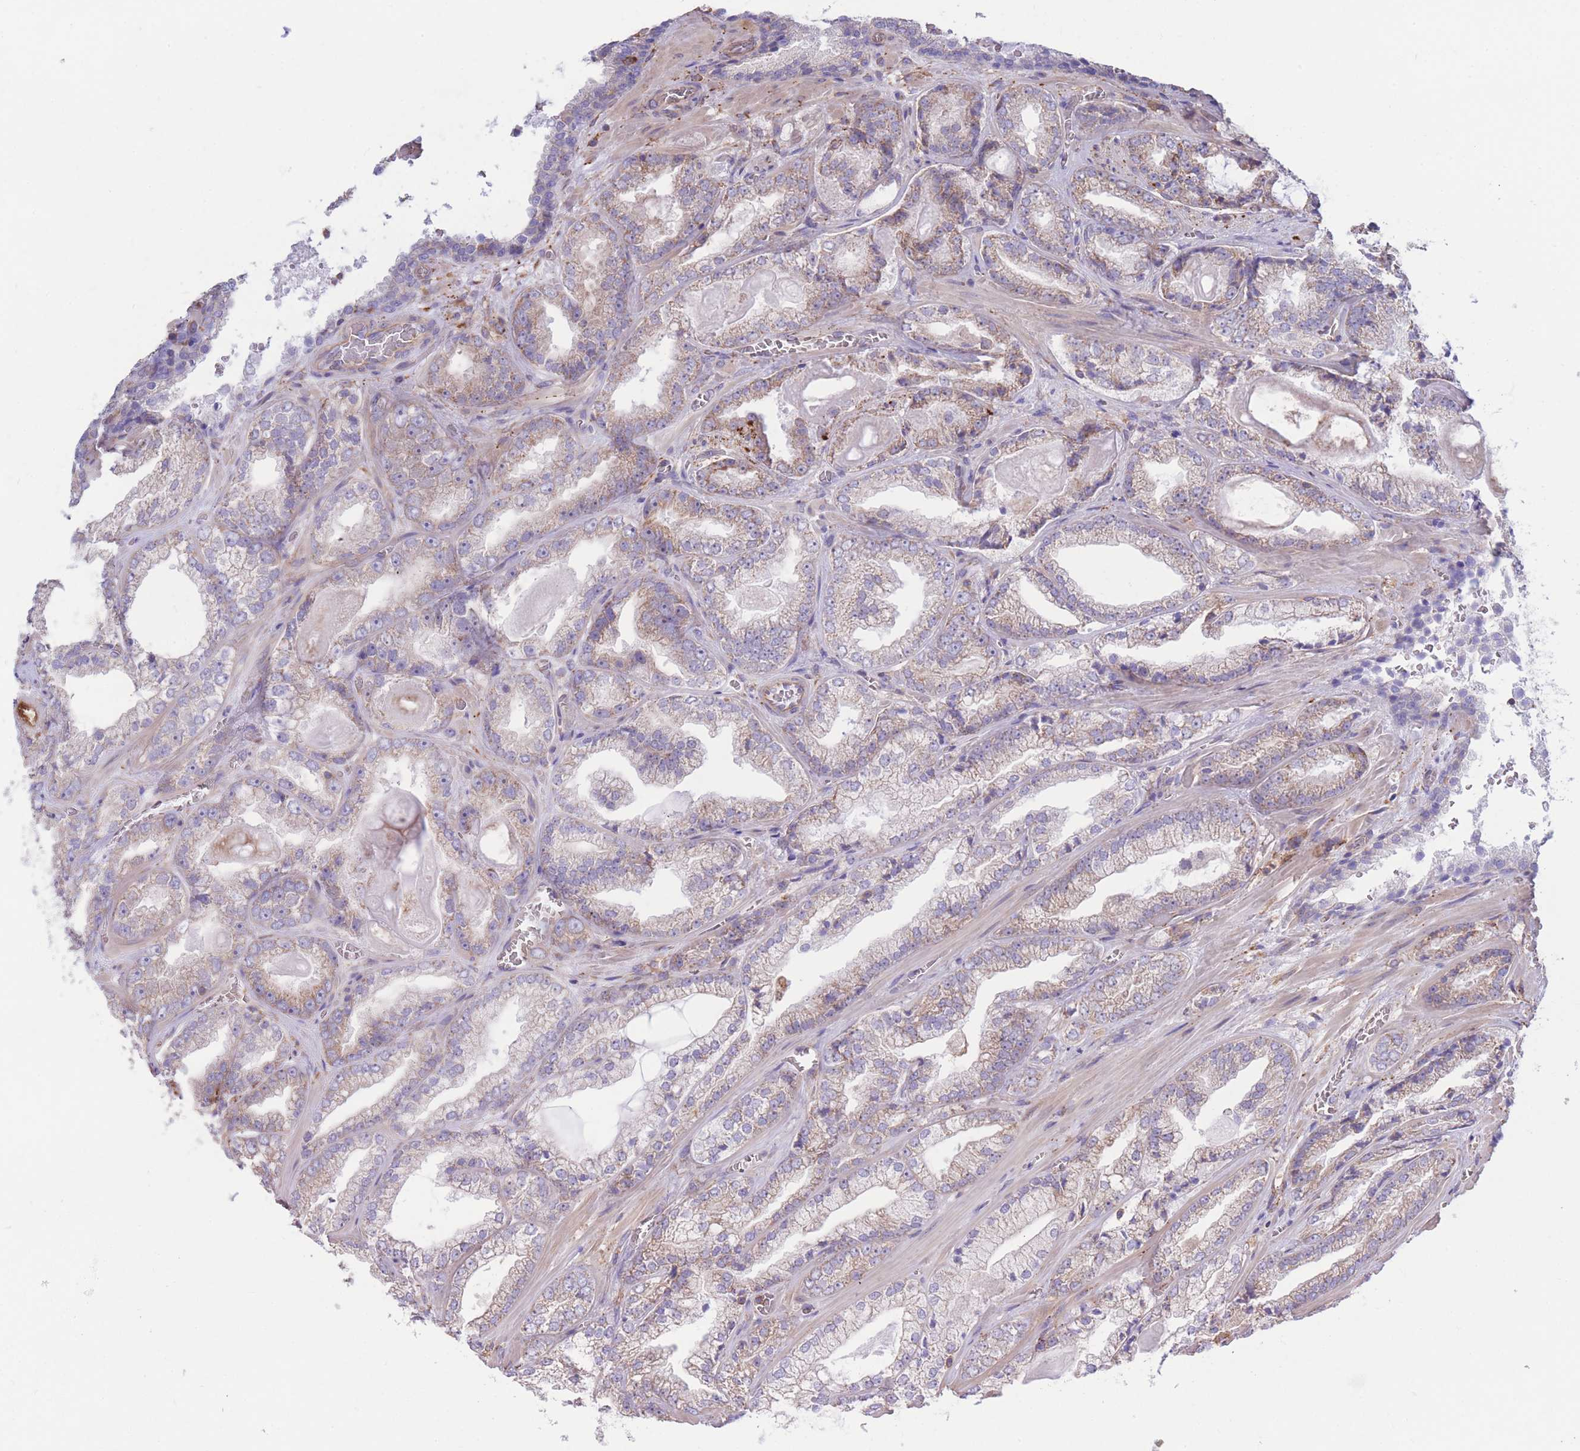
{"staining": {"intensity": "weak", "quantity": "<25%", "location": "cytoplasmic/membranous"}, "tissue": "prostate cancer", "cell_type": "Tumor cells", "image_type": "cancer", "snomed": [{"axis": "morphology", "description": "Adenocarcinoma, Low grade"}, {"axis": "topography", "description": "Prostate"}], "caption": "Immunohistochemistry image of neoplastic tissue: human prostate cancer stained with DAB (3,3'-diaminobenzidine) reveals no significant protein expression in tumor cells.", "gene": "LRRN4CL", "patient": {"sex": "male", "age": 57}}